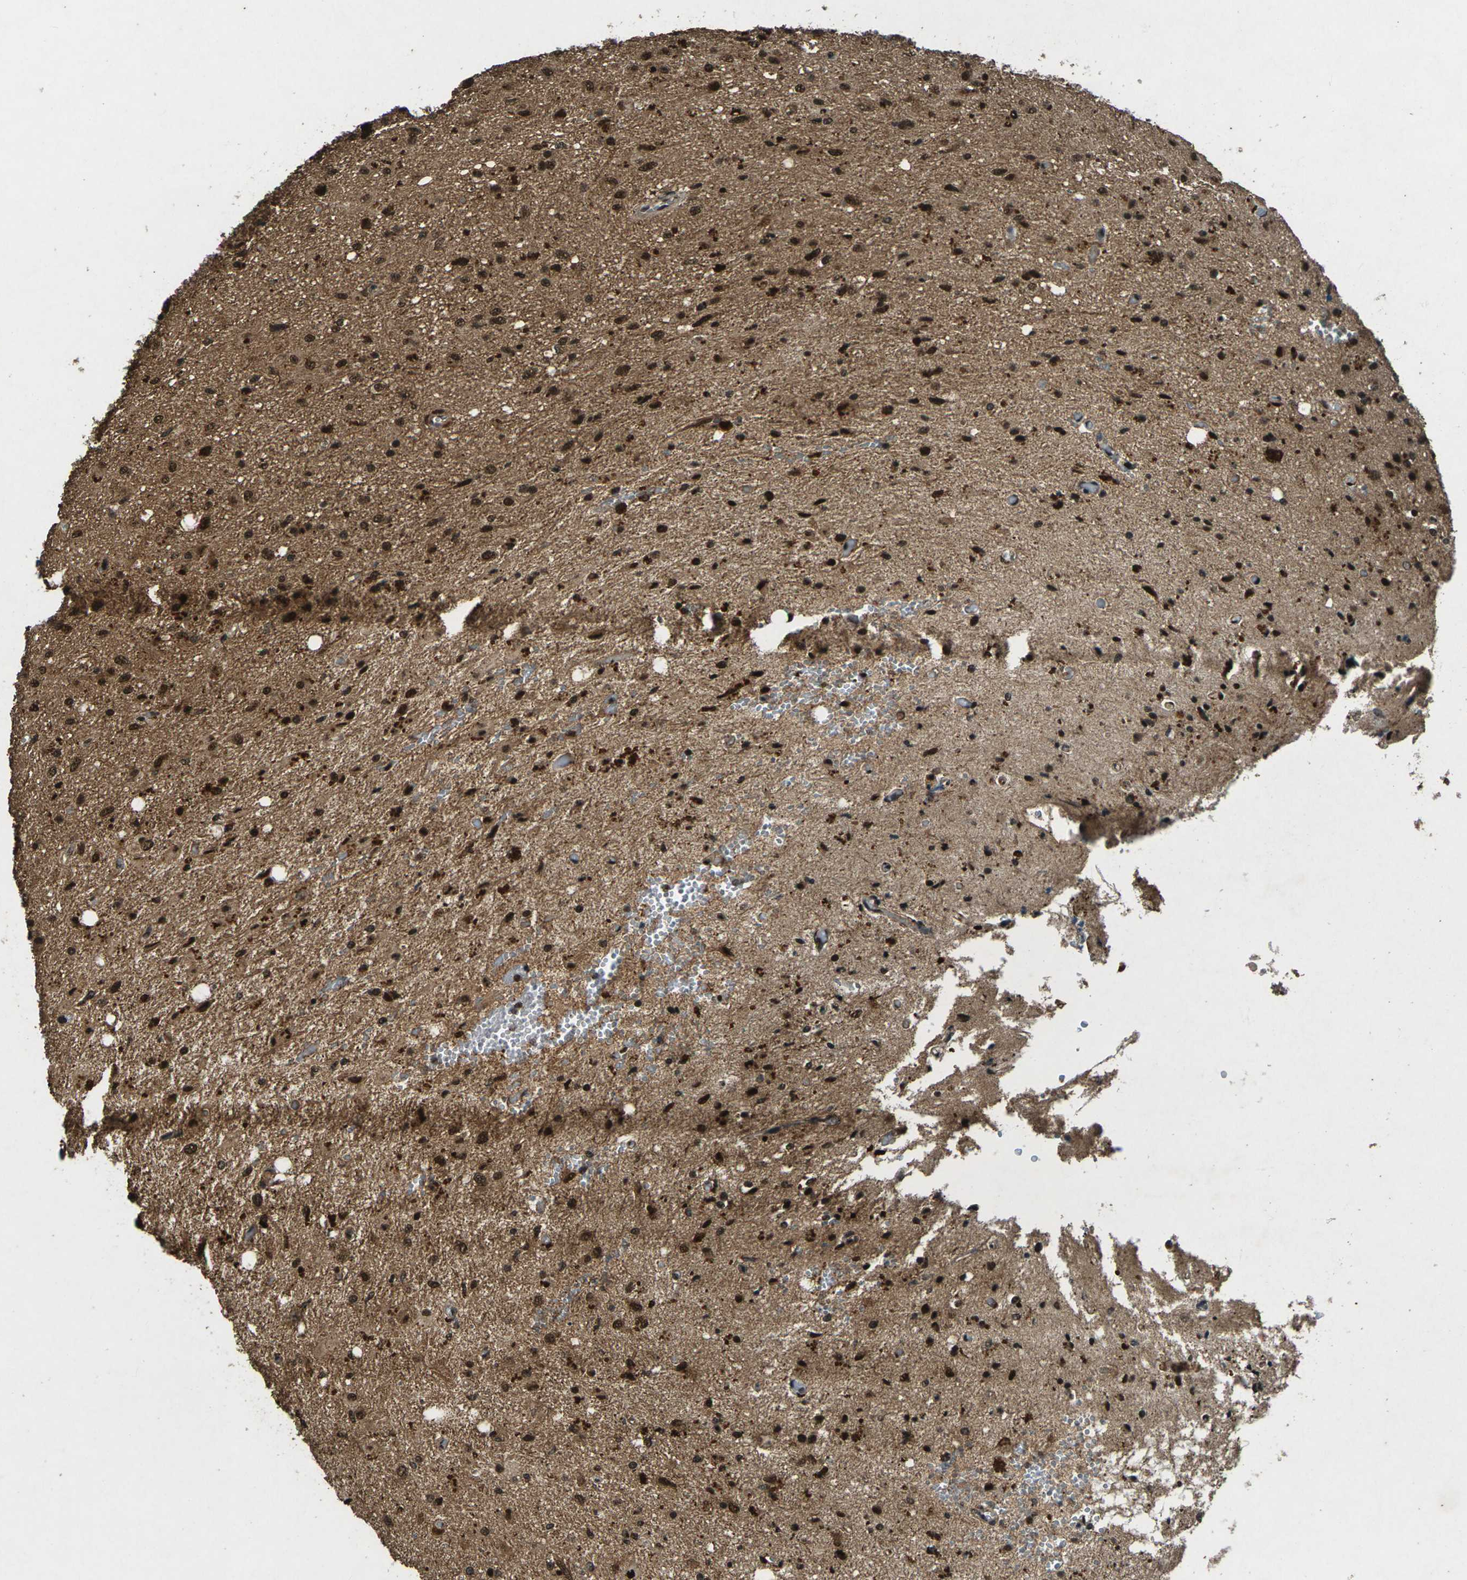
{"staining": {"intensity": "strong", "quantity": ">75%", "location": "nuclear"}, "tissue": "glioma", "cell_type": "Tumor cells", "image_type": "cancer", "snomed": [{"axis": "morphology", "description": "Glioma, malignant, Low grade"}, {"axis": "topography", "description": "Brain"}], "caption": "A high-resolution histopathology image shows immunohistochemistry (IHC) staining of low-grade glioma (malignant), which displays strong nuclear positivity in approximately >75% of tumor cells. The protein is shown in brown color, while the nuclei are stained blue.", "gene": "NR4A2", "patient": {"sex": "male", "age": 77}}